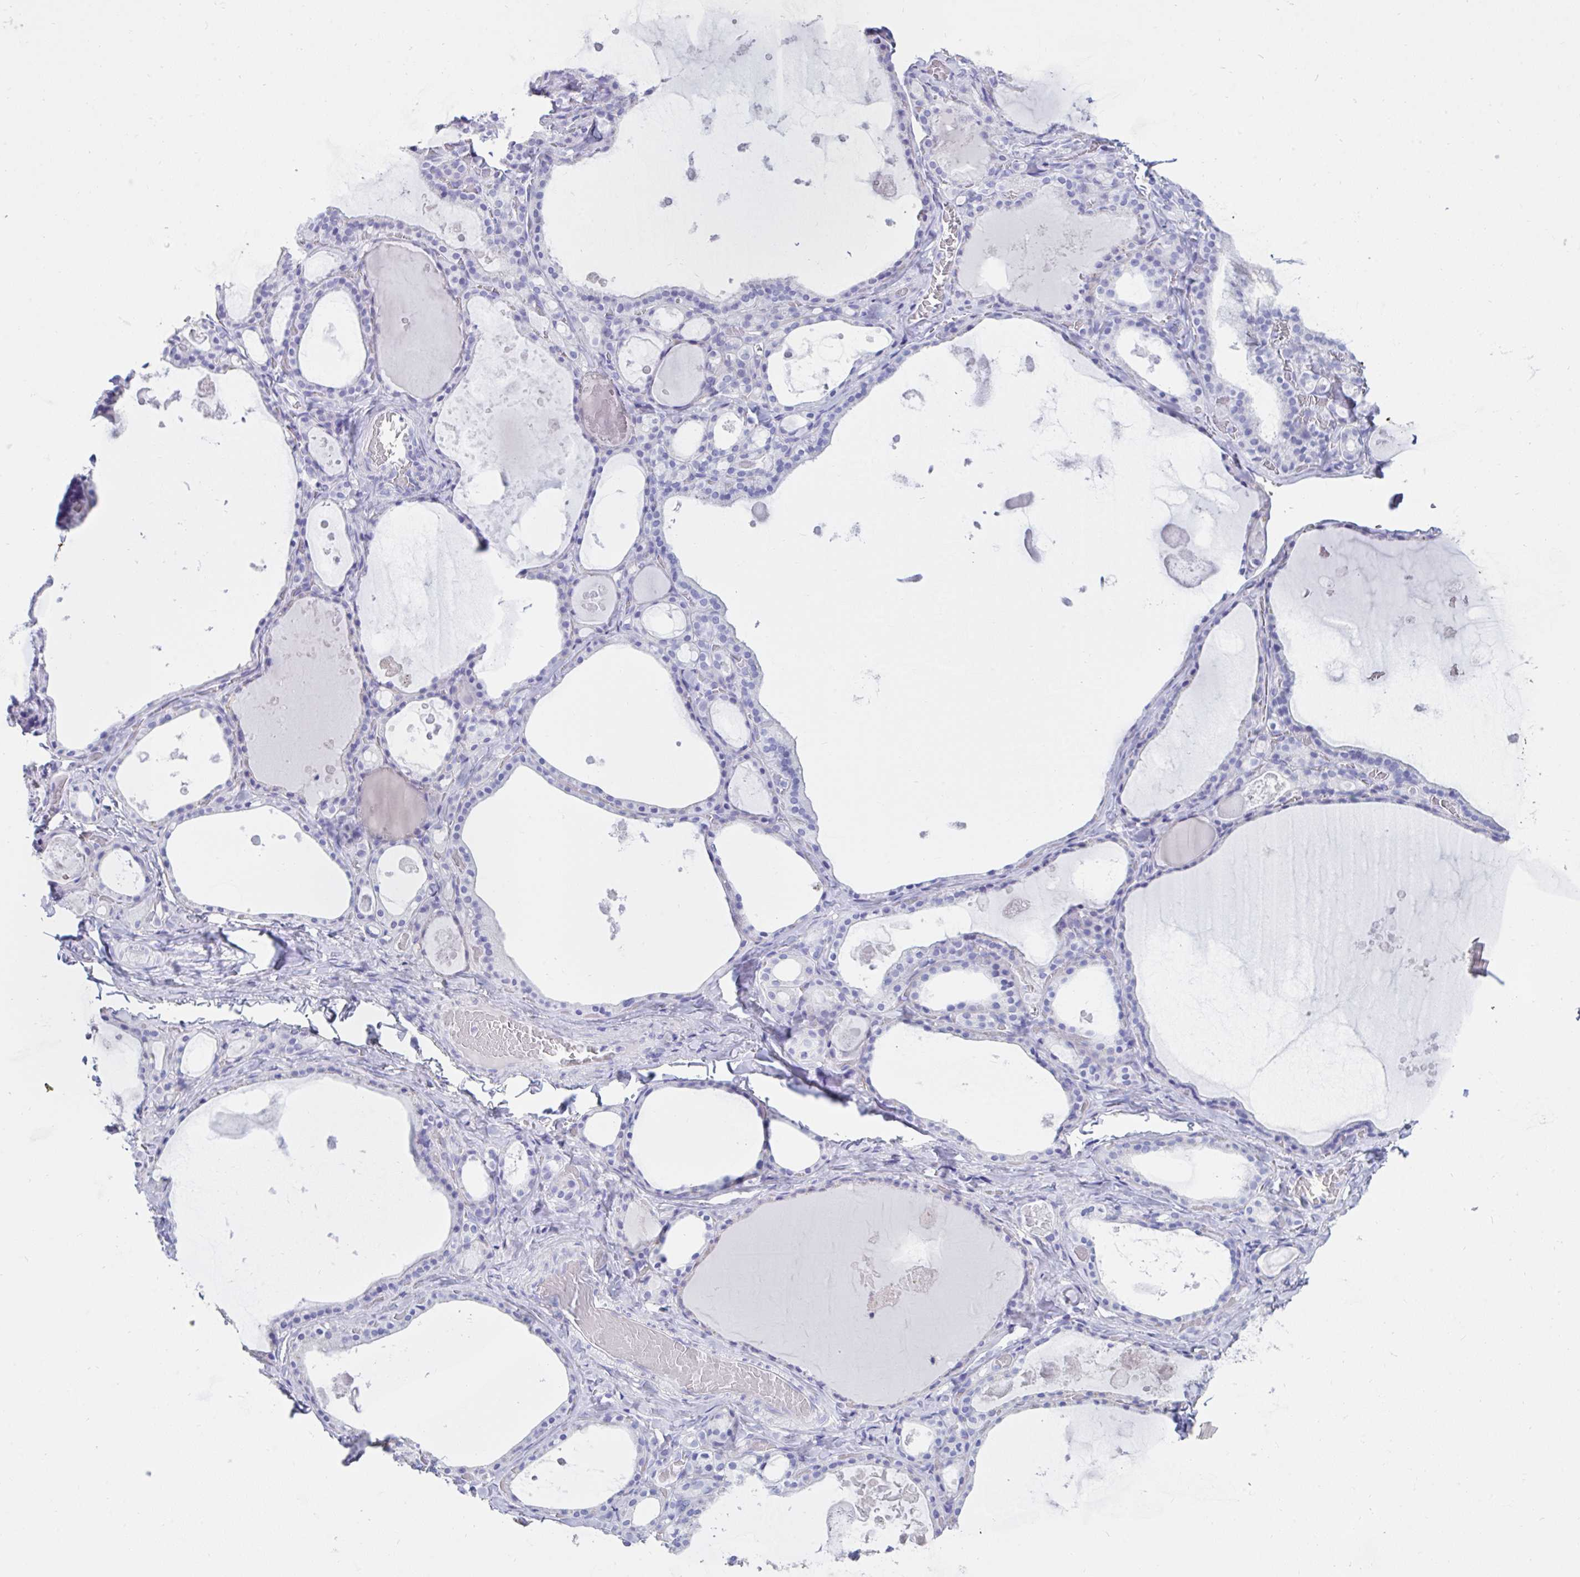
{"staining": {"intensity": "negative", "quantity": "none", "location": "none"}, "tissue": "thyroid gland", "cell_type": "Glandular cells", "image_type": "normal", "snomed": [{"axis": "morphology", "description": "Normal tissue, NOS"}, {"axis": "topography", "description": "Thyroid gland"}], "caption": "A high-resolution photomicrograph shows immunohistochemistry (IHC) staining of unremarkable thyroid gland, which exhibits no significant expression in glandular cells.", "gene": "TNNC1", "patient": {"sex": "male", "age": 56}}